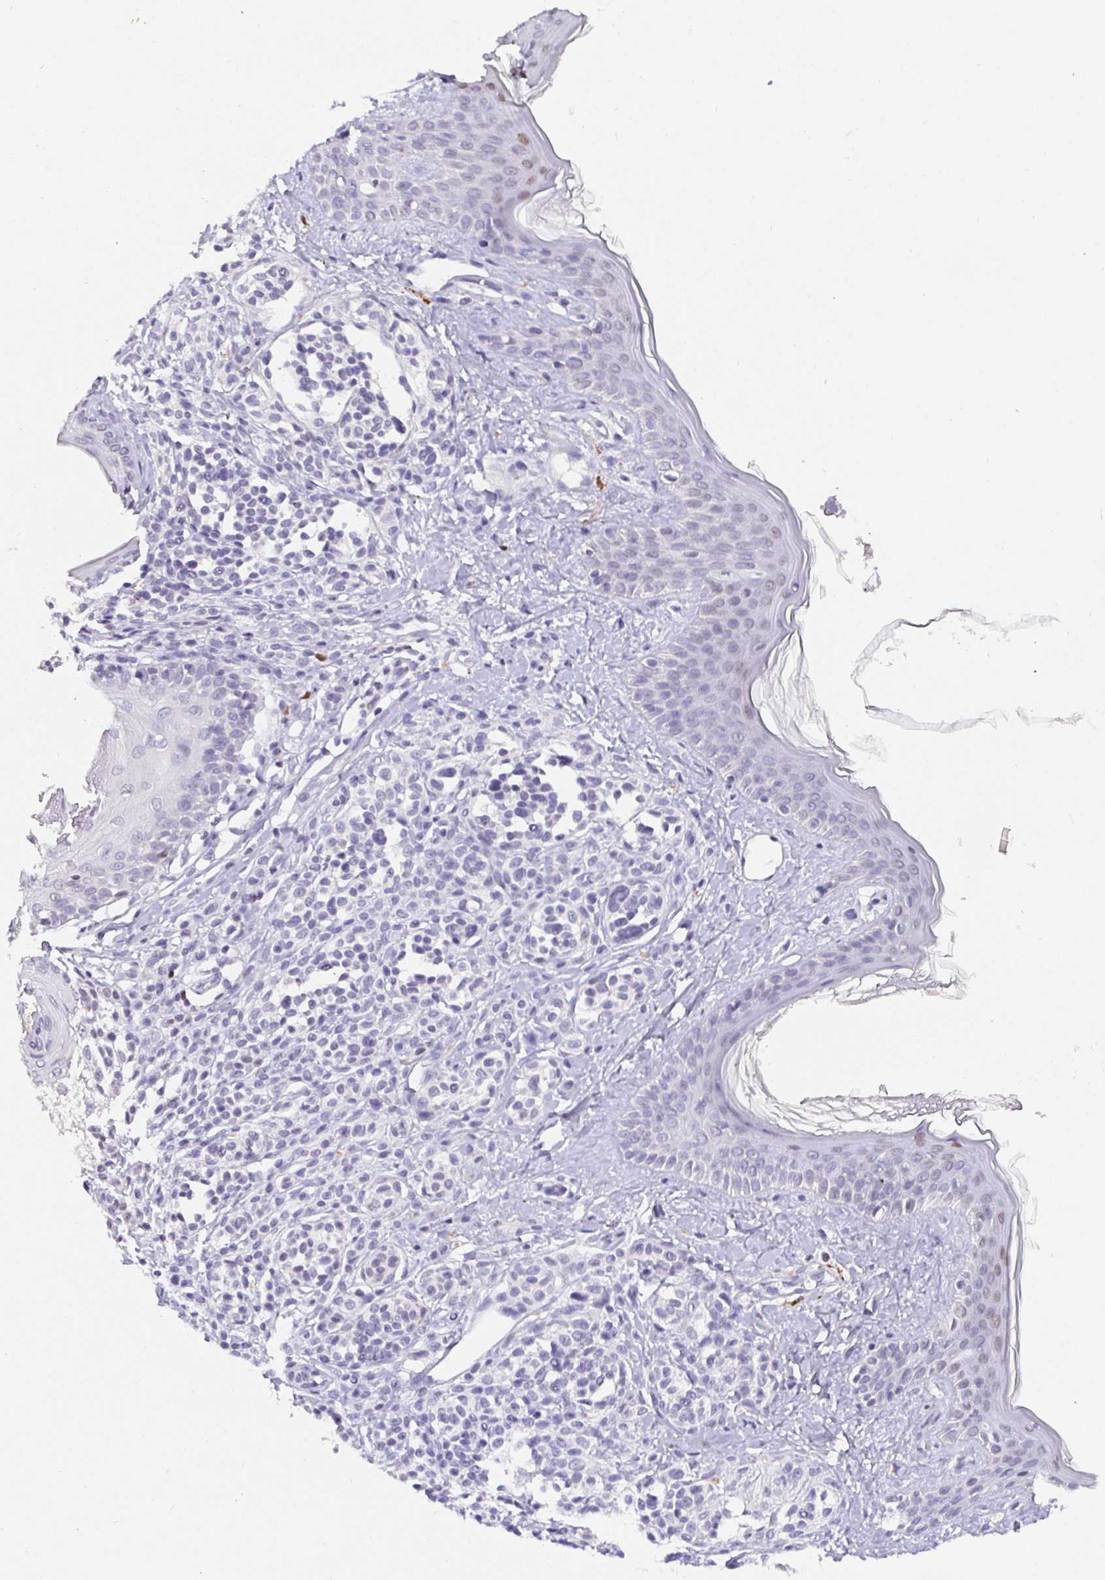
{"staining": {"intensity": "negative", "quantity": "none", "location": "none"}, "tissue": "skin", "cell_type": "Fibroblasts", "image_type": "normal", "snomed": [{"axis": "morphology", "description": "Normal tissue, NOS"}, {"axis": "topography", "description": "Skin"}], "caption": "An immunohistochemistry micrograph of benign skin is shown. There is no staining in fibroblasts of skin.", "gene": "SATB1", "patient": {"sex": "male", "age": 16}}